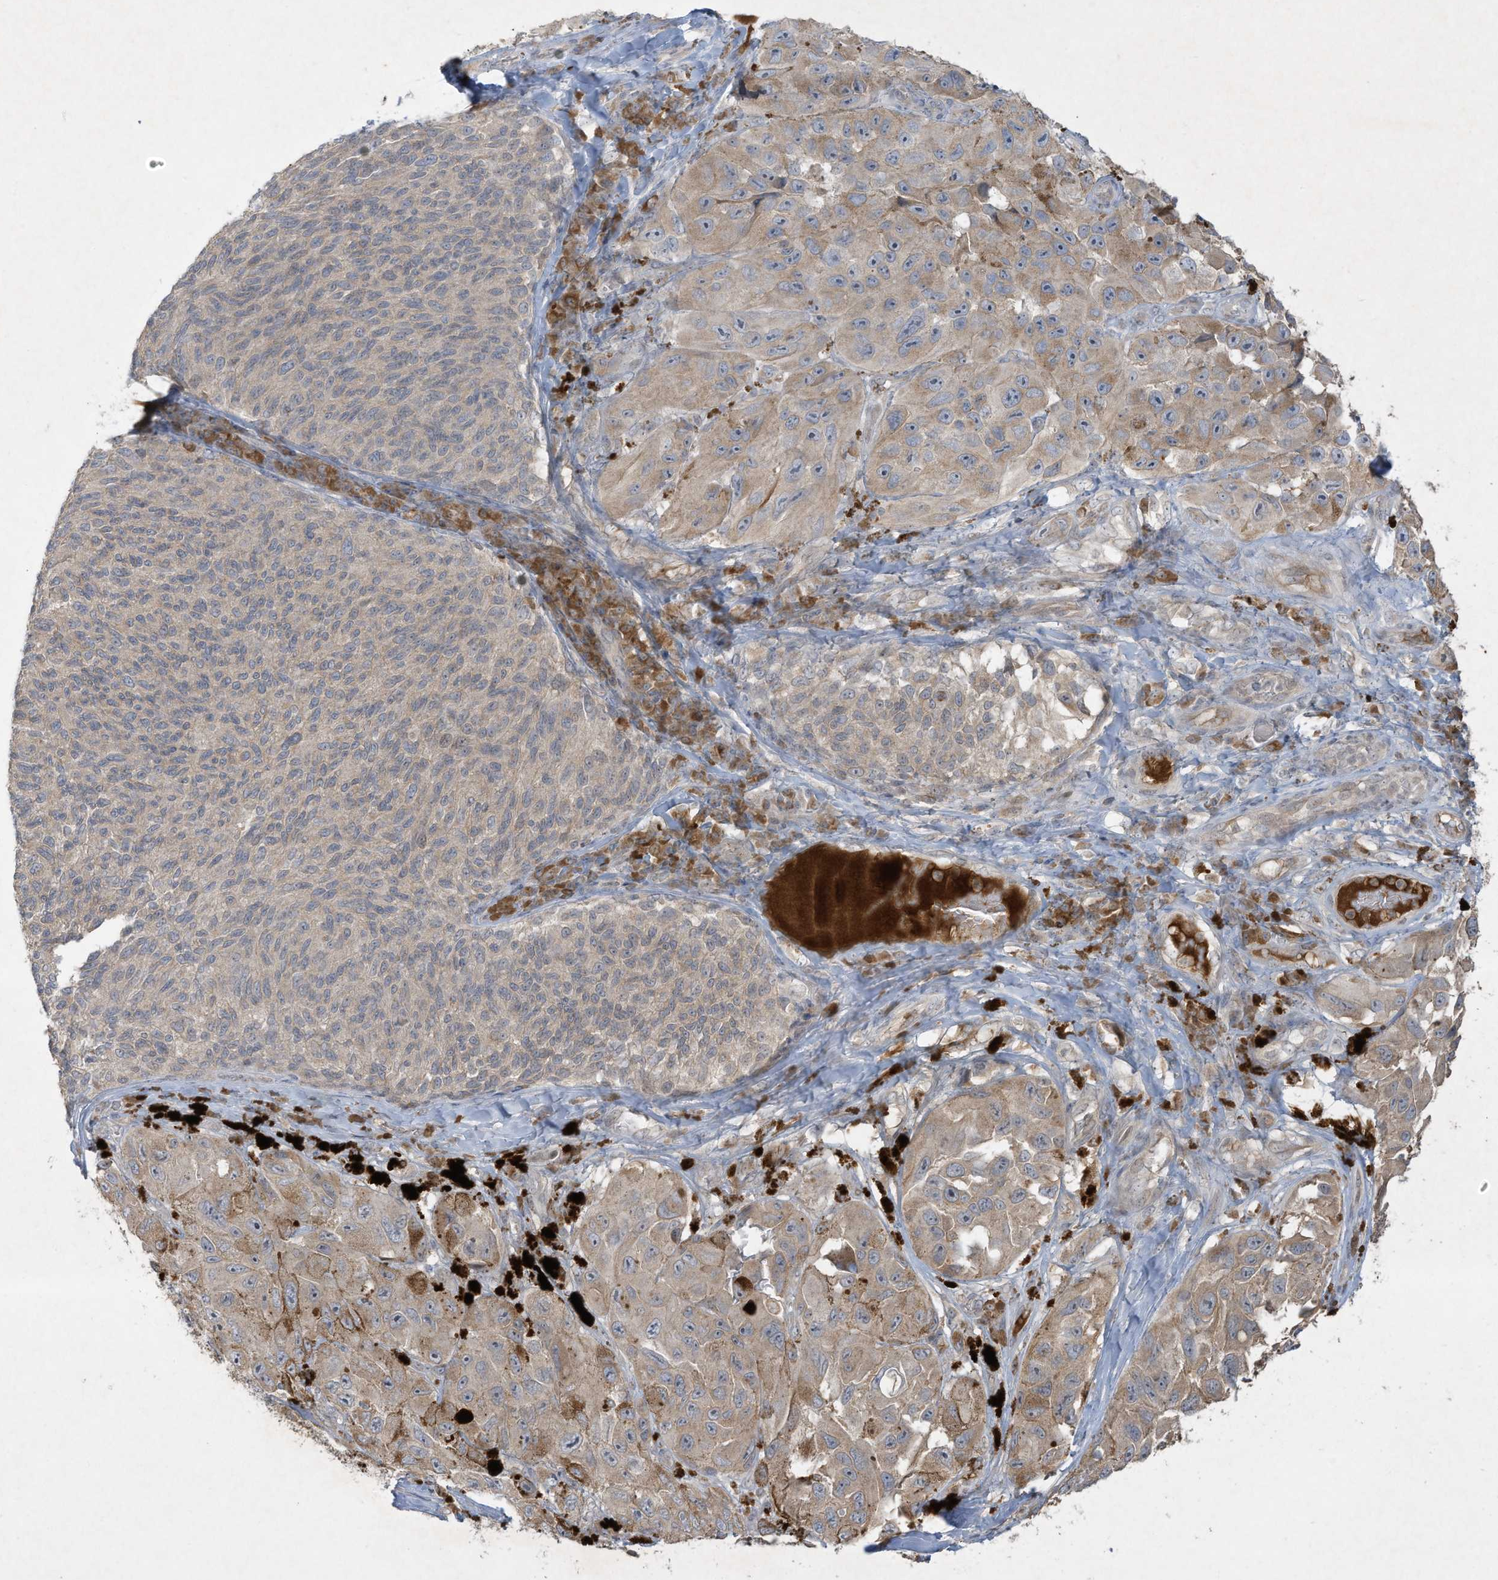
{"staining": {"intensity": "negative", "quantity": "none", "location": "none"}, "tissue": "melanoma", "cell_type": "Tumor cells", "image_type": "cancer", "snomed": [{"axis": "morphology", "description": "Malignant melanoma, NOS"}, {"axis": "topography", "description": "Skin"}], "caption": "Micrograph shows no protein positivity in tumor cells of melanoma tissue.", "gene": "FETUB", "patient": {"sex": "female", "age": 73}}